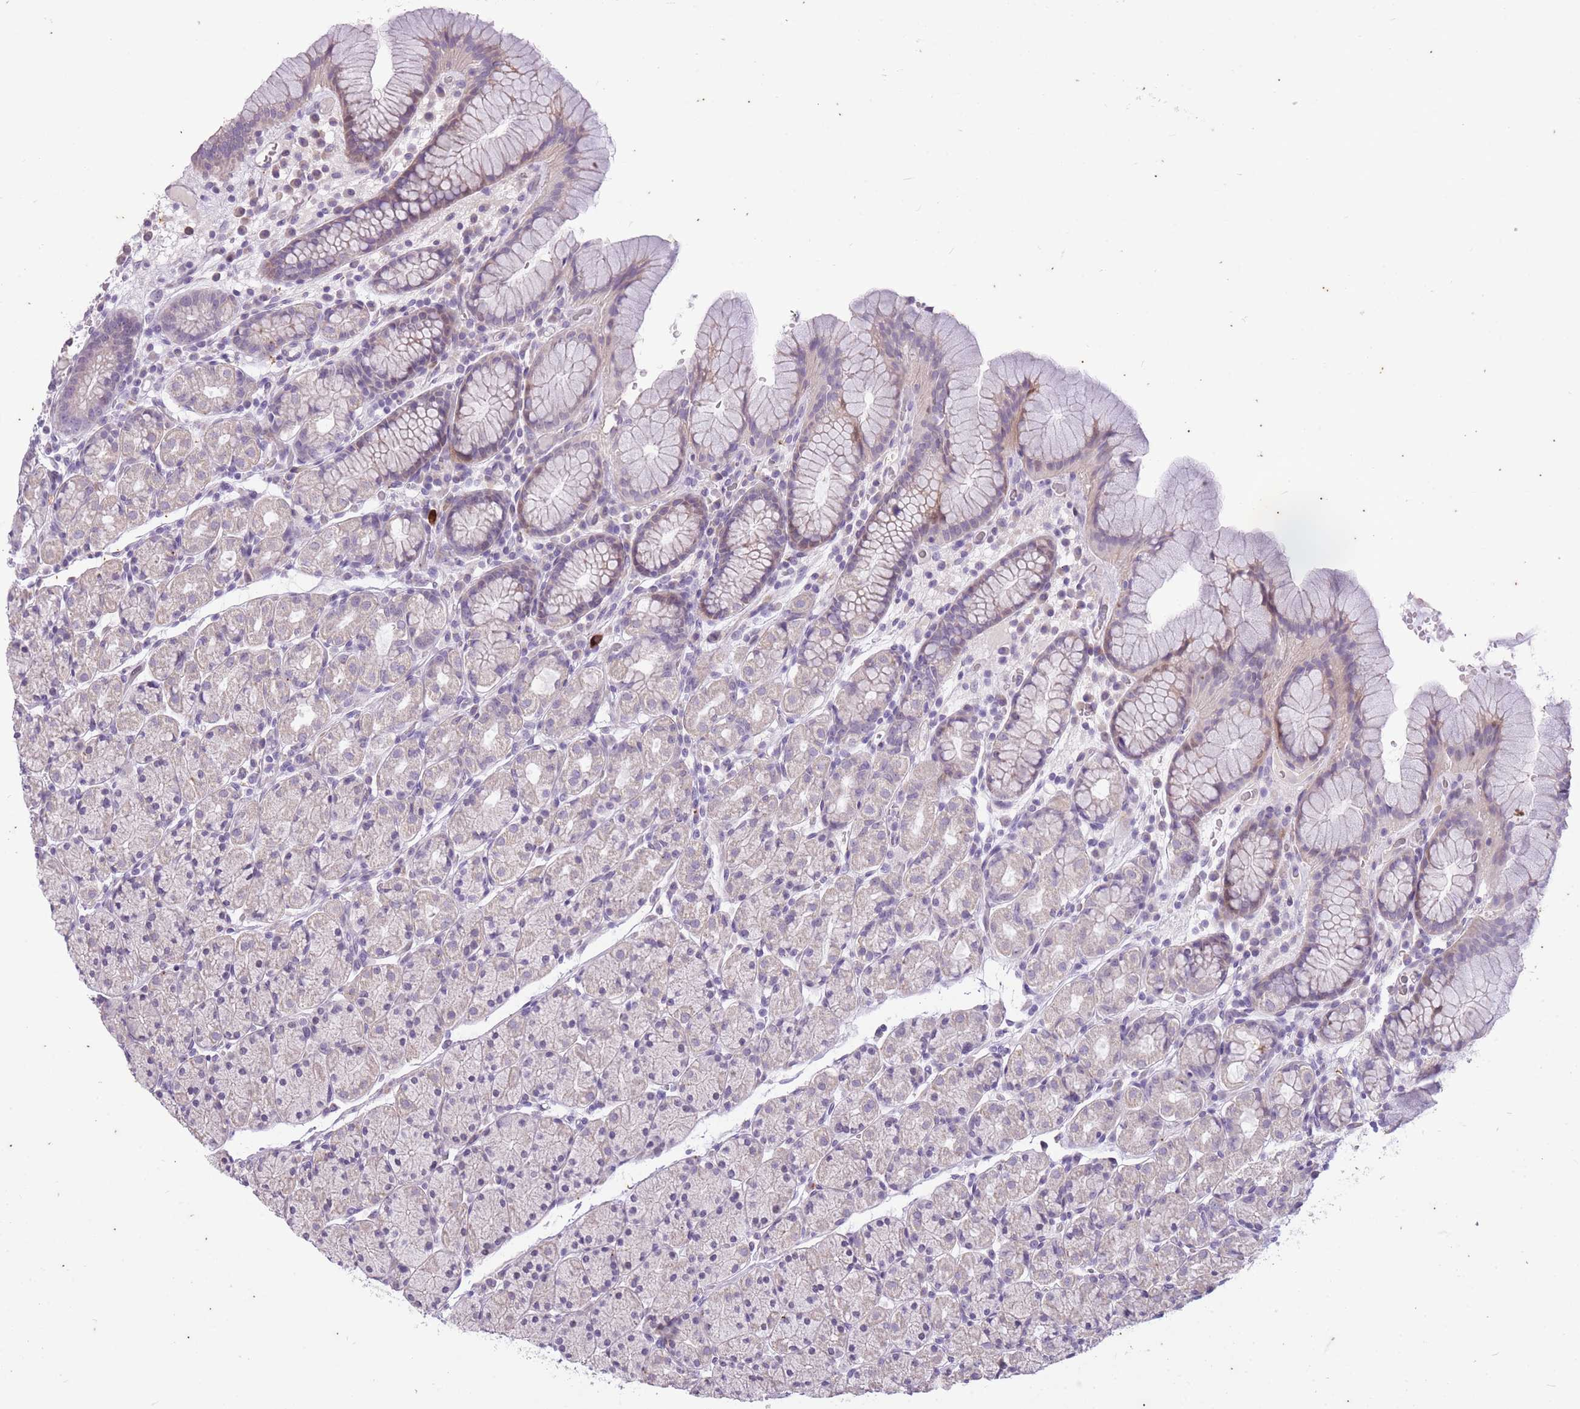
{"staining": {"intensity": "moderate", "quantity": "<25%", "location": "cytoplasmic/membranous,nuclear"}, "tissue": "stomach", "cell_type": "Glandular cells", "image_type": "normal", "snomed": [{"axis": "morphology", "description": "Normal tissue, NOS"}, {"axis": "topography", "description": "Stomach, upper"}, {"axis": "topography", "description": "Stomach"}], "caption": "Human stomach stained with a protein marker displays moderate staining in glandular cells.", "gene": "CNTNAP3B", "patient": {"sex": "male", "age": 62}}